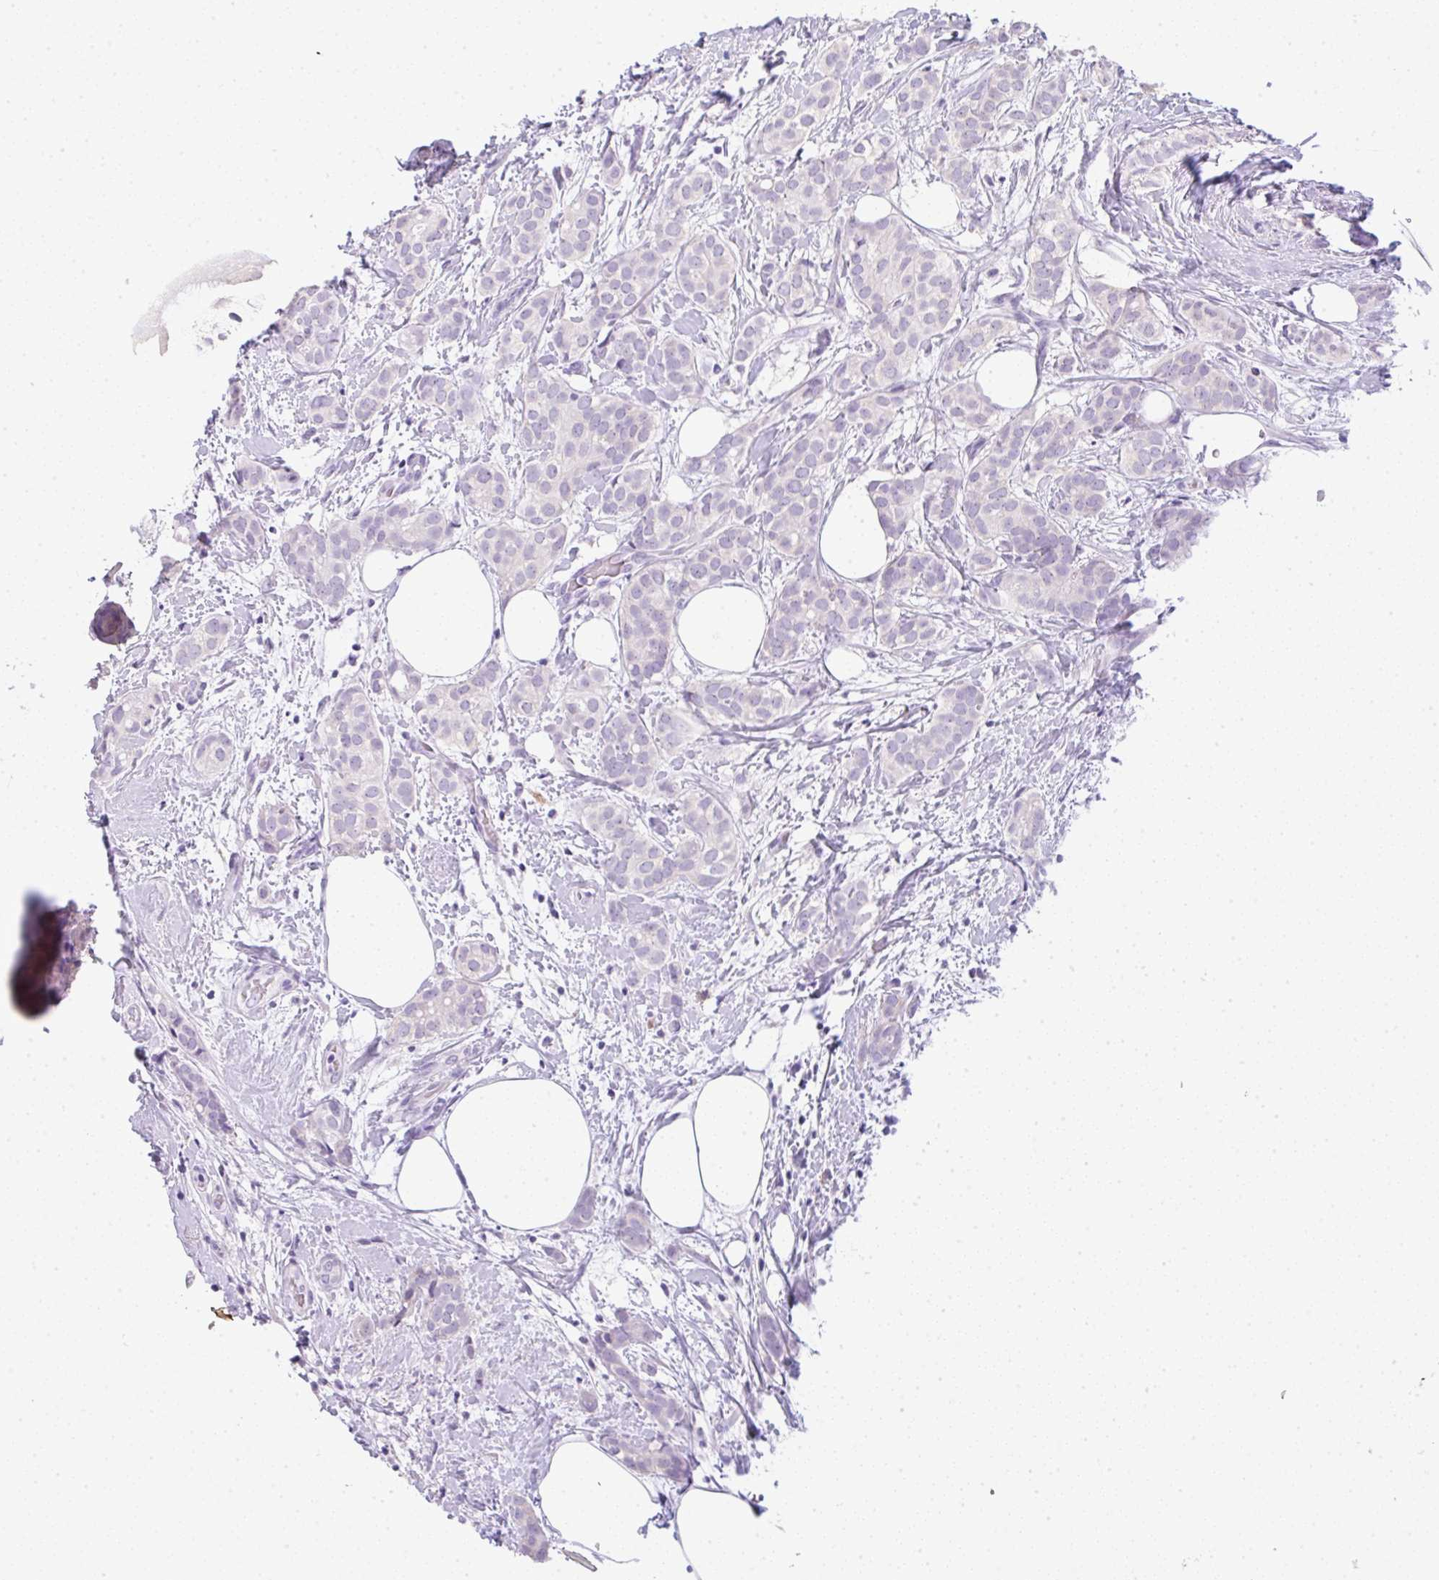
{"staining": {"intensity": "negative", "quantity": "none", "location": "none"}, "tissue": "breast cancer", "cell_type": "Tumor cells", "image_type": "cancer", "snomed": [{"axis": "morphology", "description": "Duct carcinoma"}, {"axis": "topography", "description": "Breast"}], "caption": "An image of human breast infiltrating ductal carcinoma is negative for staining in tumor cells. The staining was performed using DAB (3,3'-diaminobenzidine) to visualize the protein expression in brown, while the nuclei were stained in blue with hematoxylin (Magnification: 20x).", "gene": "LPAR4", "patient": {"sex": "female", "age": 73}}